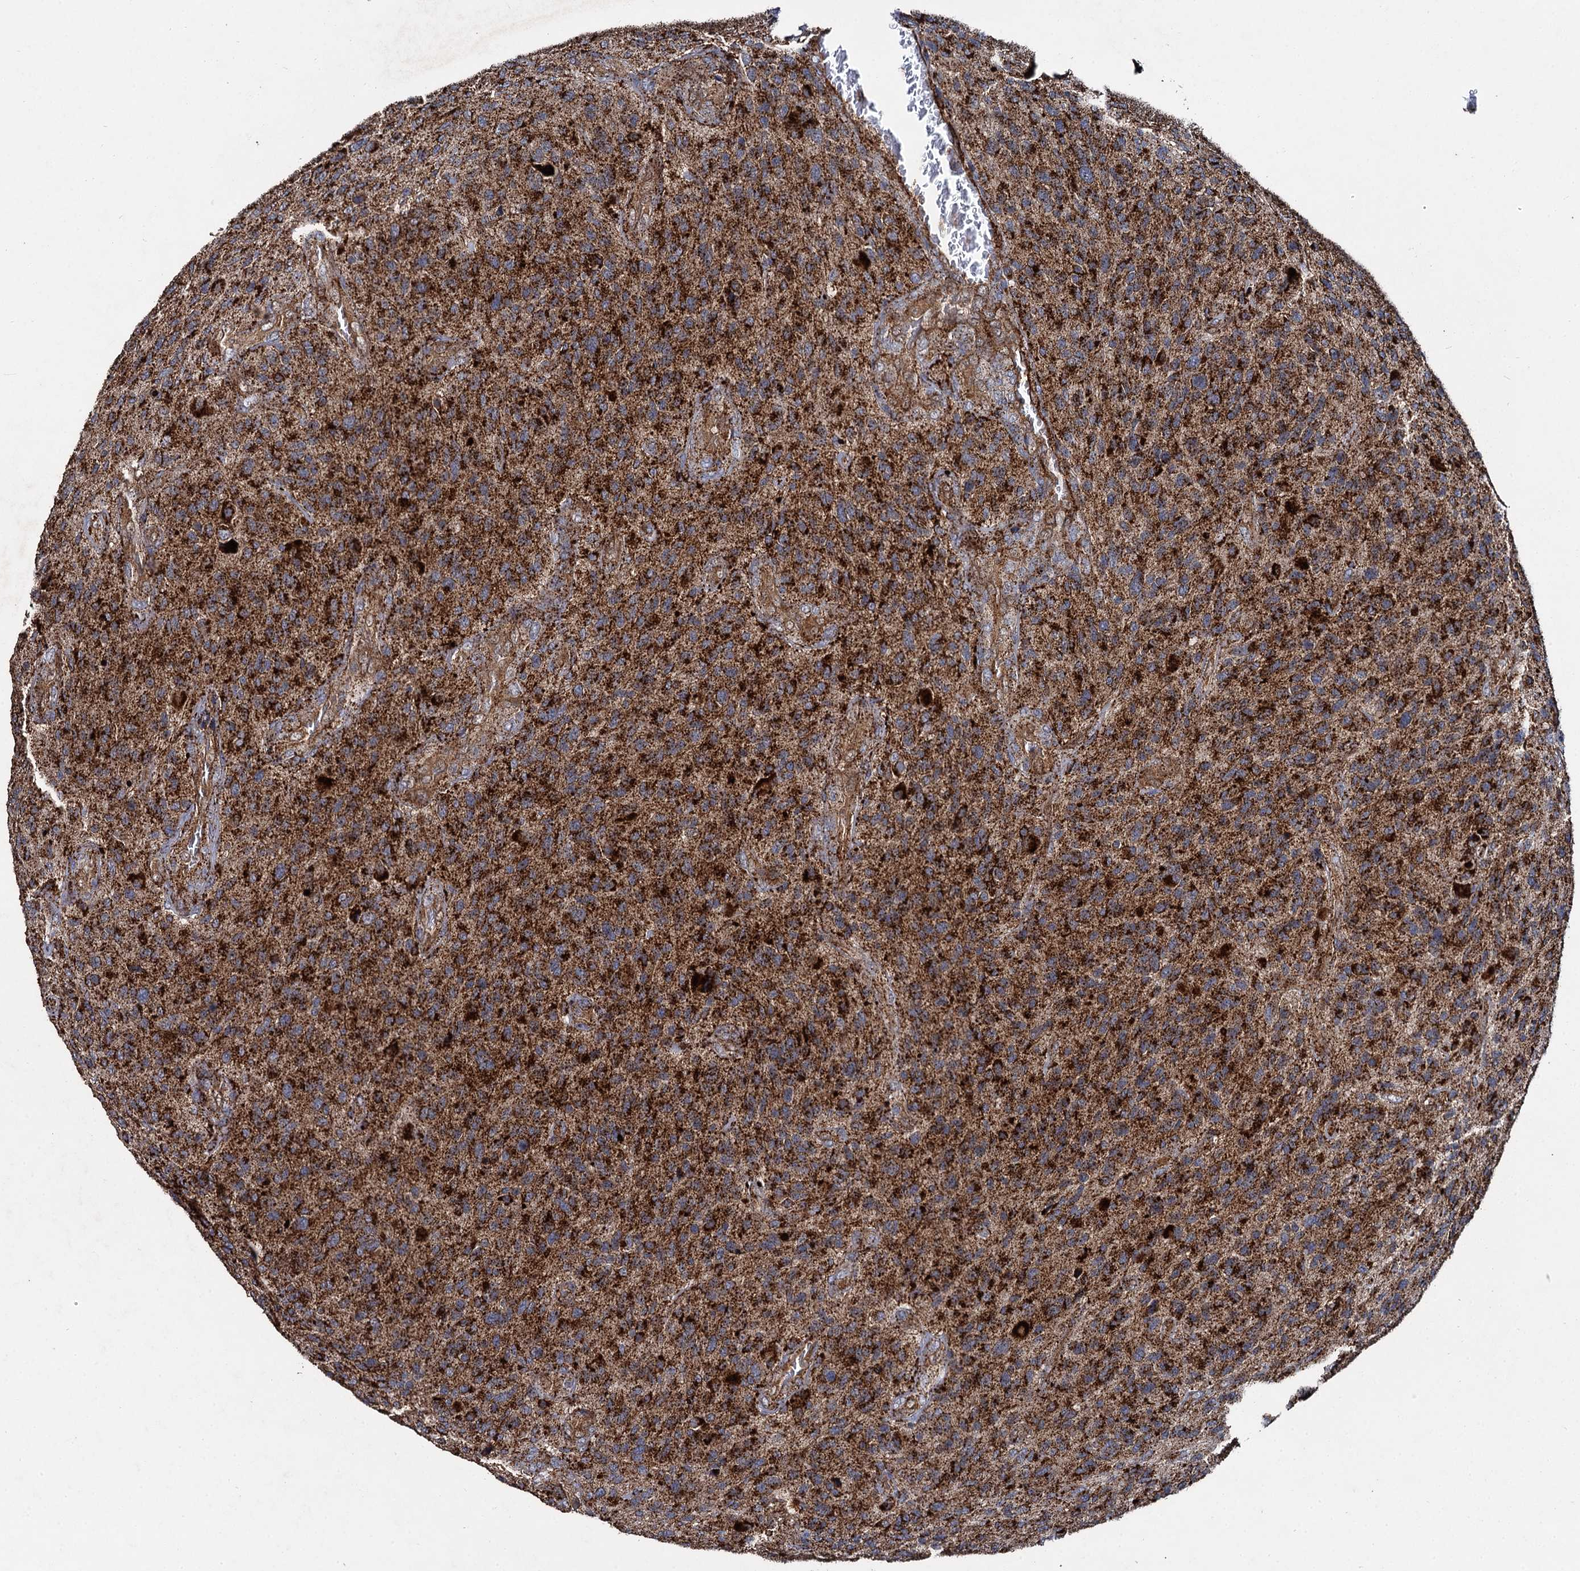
{"staining": {"intensity": "strong", "quantity": ">75%", "location": "cytoplasmic/membranous"}, "tissue": "glioma", "cell_type": "Tumor cells", "image_type": "cancer", "snomed": [{"axis": "morphology", "description": "Glioma, malignant, High grade"}, {"axis": "topography", "description": "Brain"}], "caption": "A brown stain highlights strong cytoplasmic/membranous positivity of a protein in glioma tumor cells.", "gene": "GBA1", "patient": {"sex": "male", "age": 47}}